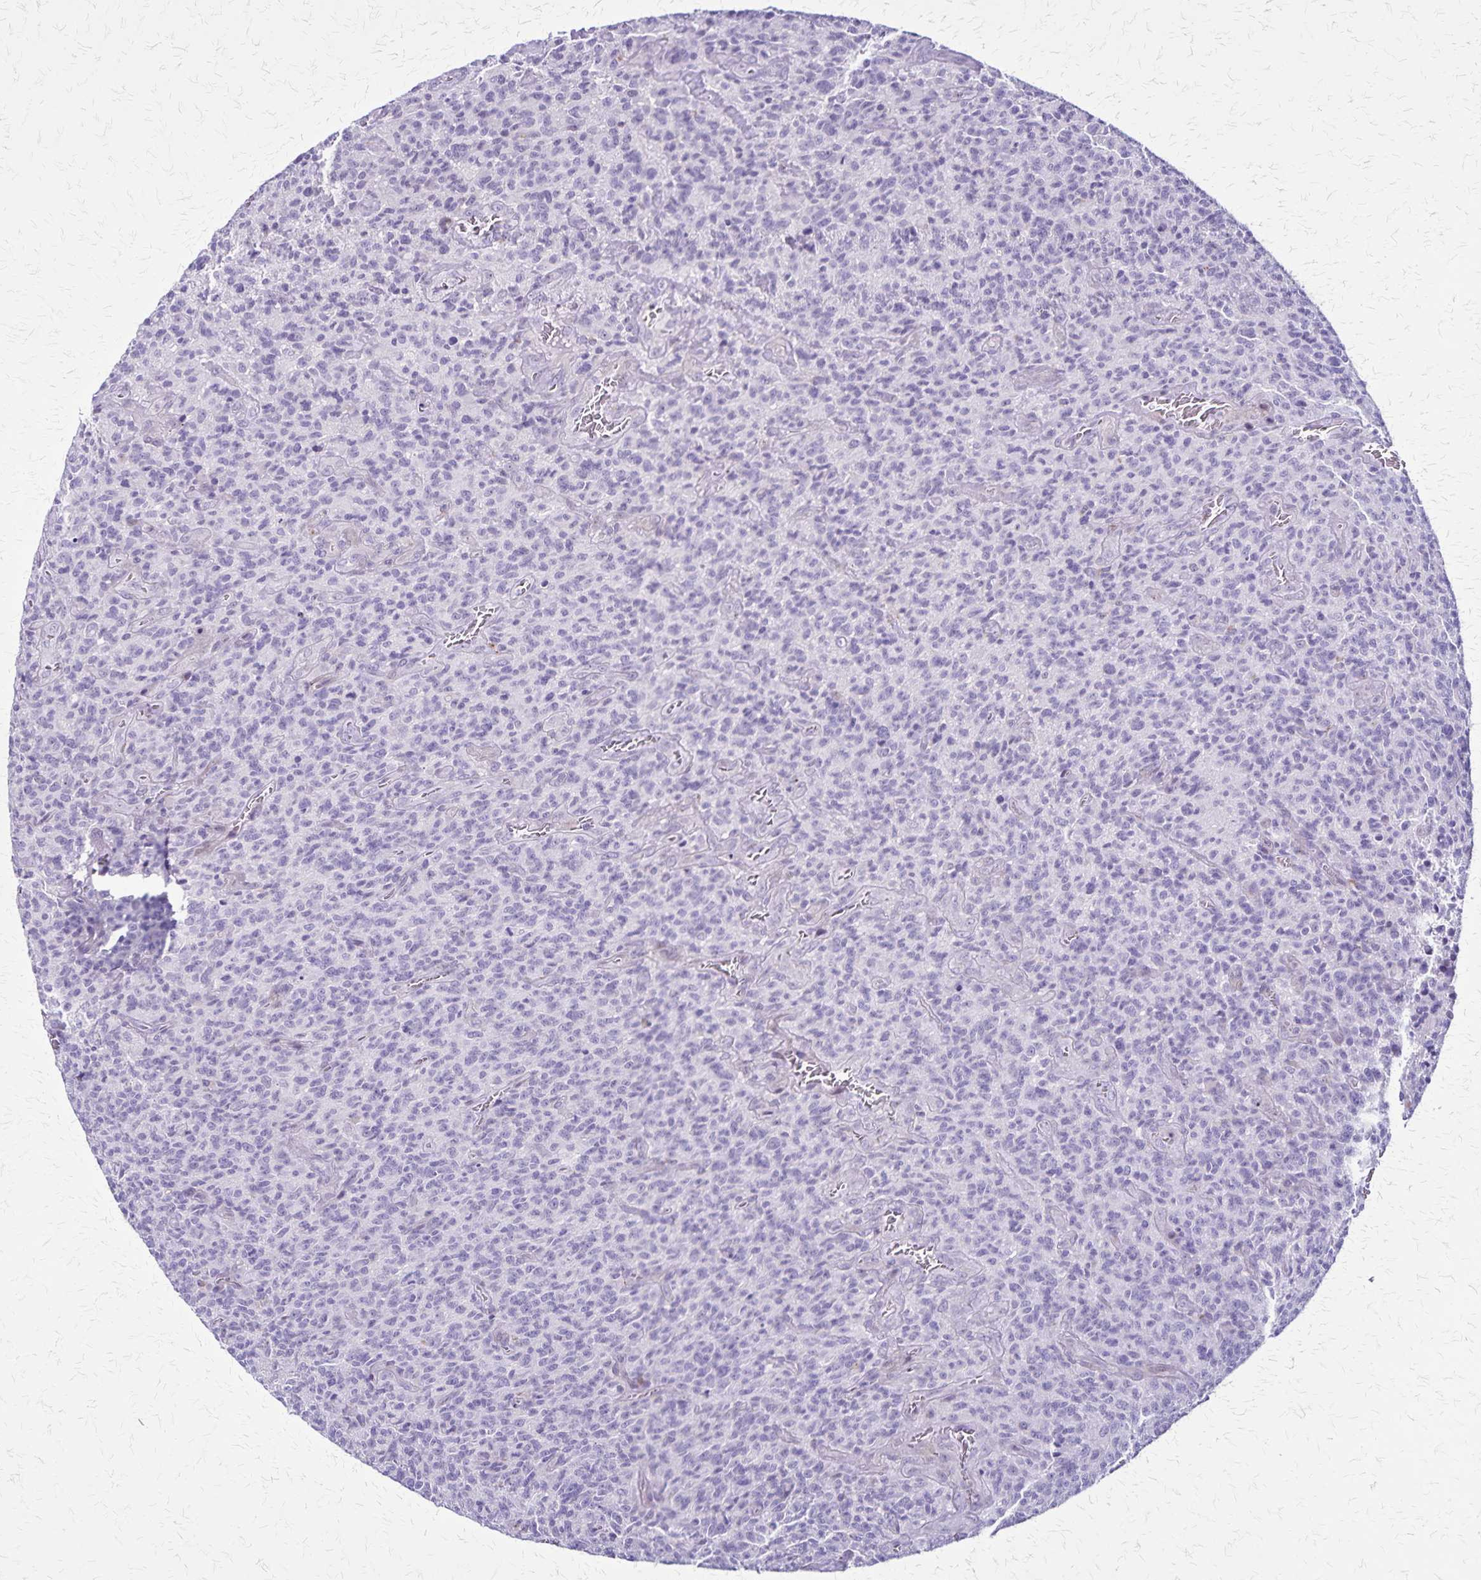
{"staining": {"intensity": "negative", "quantity": "none", "location": "none"}, "tissue": "glioma", "cell_type": "Tumor cells", "image_type": "cancer", "snomed": [{"axis": "morphology", "description": "Glioma, malignant, High grade"}, {"axis": "topography", "description": "Brain"}], "caption": "High magnification brightfield microscopy of malignant glioma (high-grade) stained with DAB (3,3'-diaminobenzidine) (brown) and counterstained with hematoxylin (blue): tumor cells show no significant expression.", "gene": "OR51B5", "patient": {"sex": "male", "age": 76}}